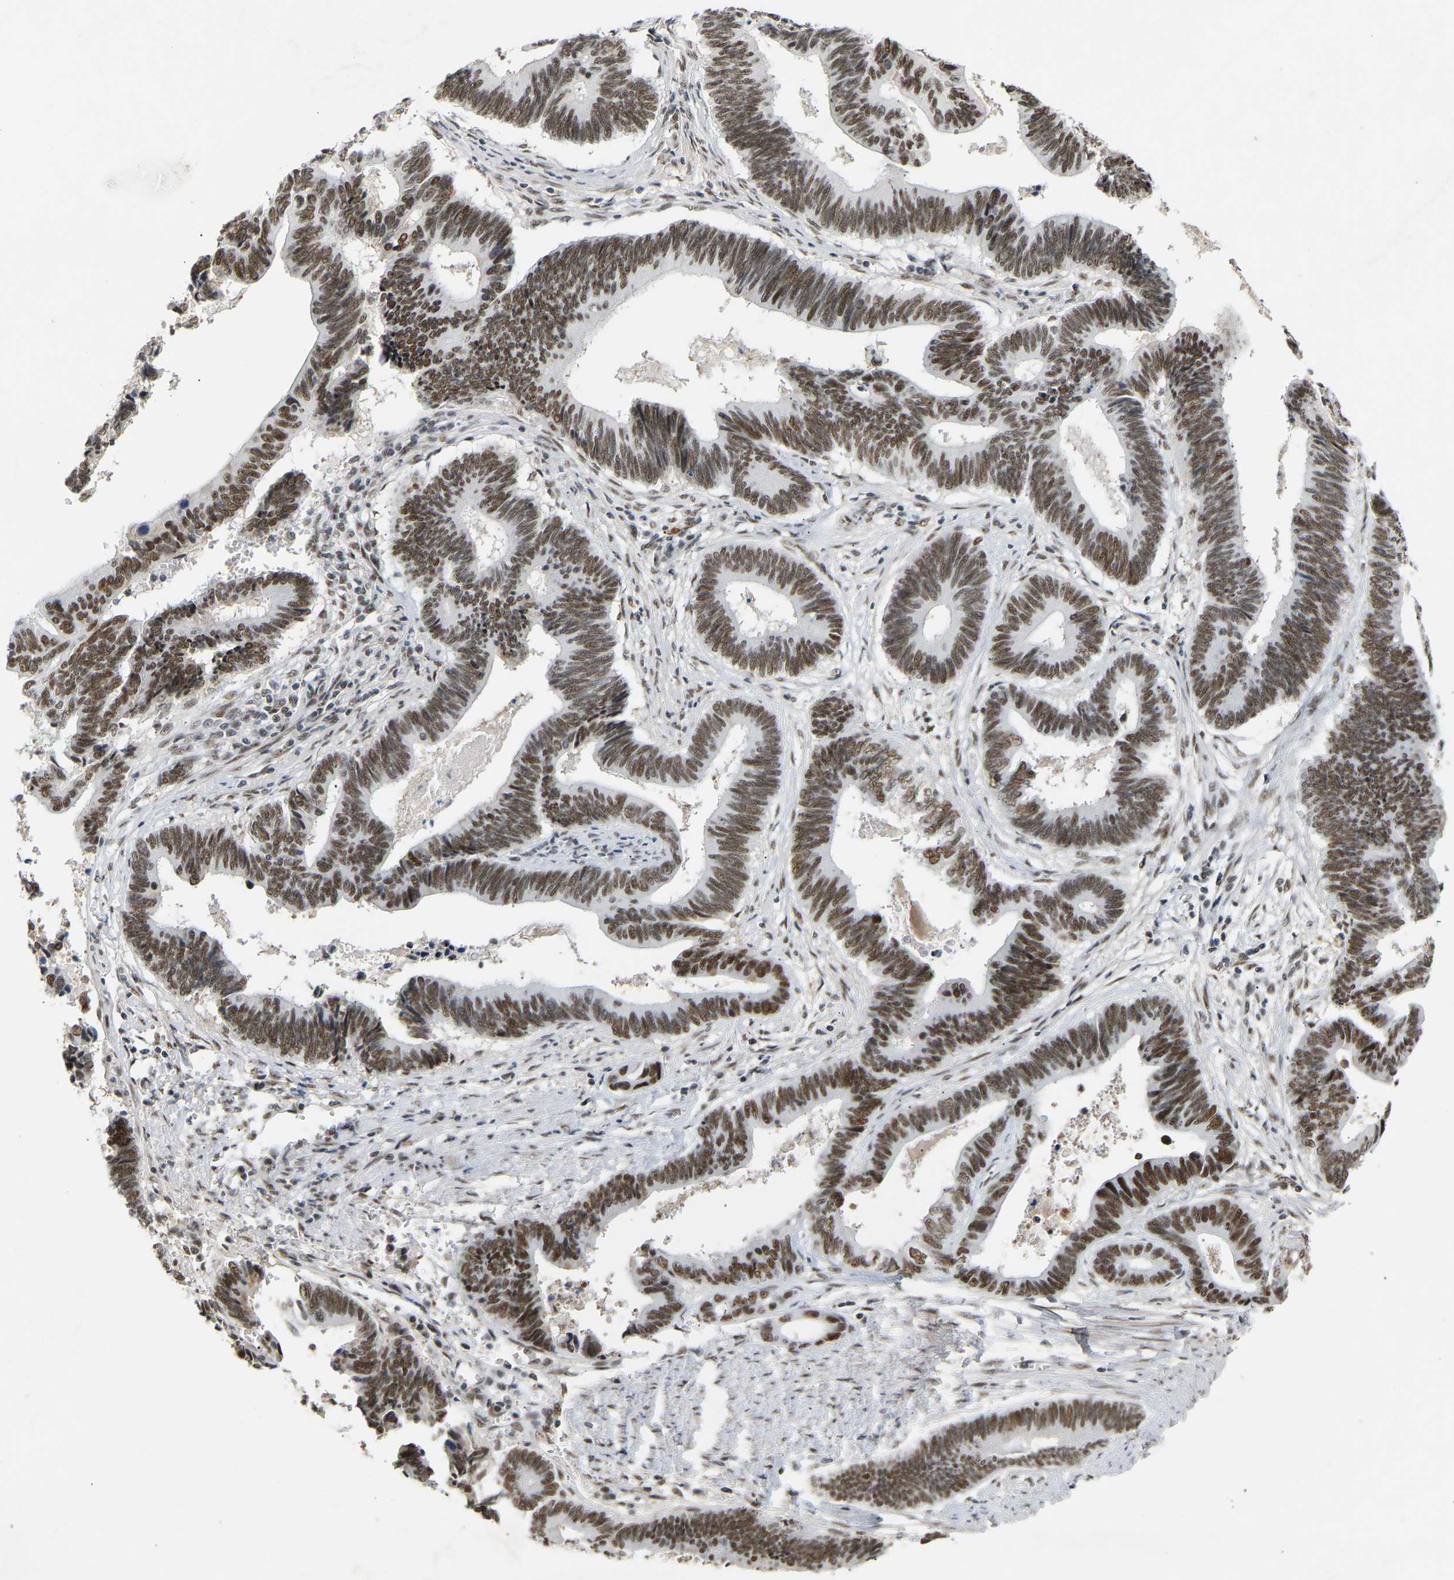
{"staining": {"intensity": "strong", "quantity": ">75%", "location": "nuclear"}, "tissue": "pancreatic cancer", "cell_type": "Tumor cells", "image_type": "cancer", "snomed": [{"axis": "morphology", "description": "Adenocarcinoma, NOS"}, {"axis": "topography", "description": "Pancreas"}], "caption": "A photomicrograph of pancreatic cancer stained for a protein shows strong nuclear brown staining in tumor cells.", "gene": "NELFB", "patient": {"sex": "female", "age": 70}}